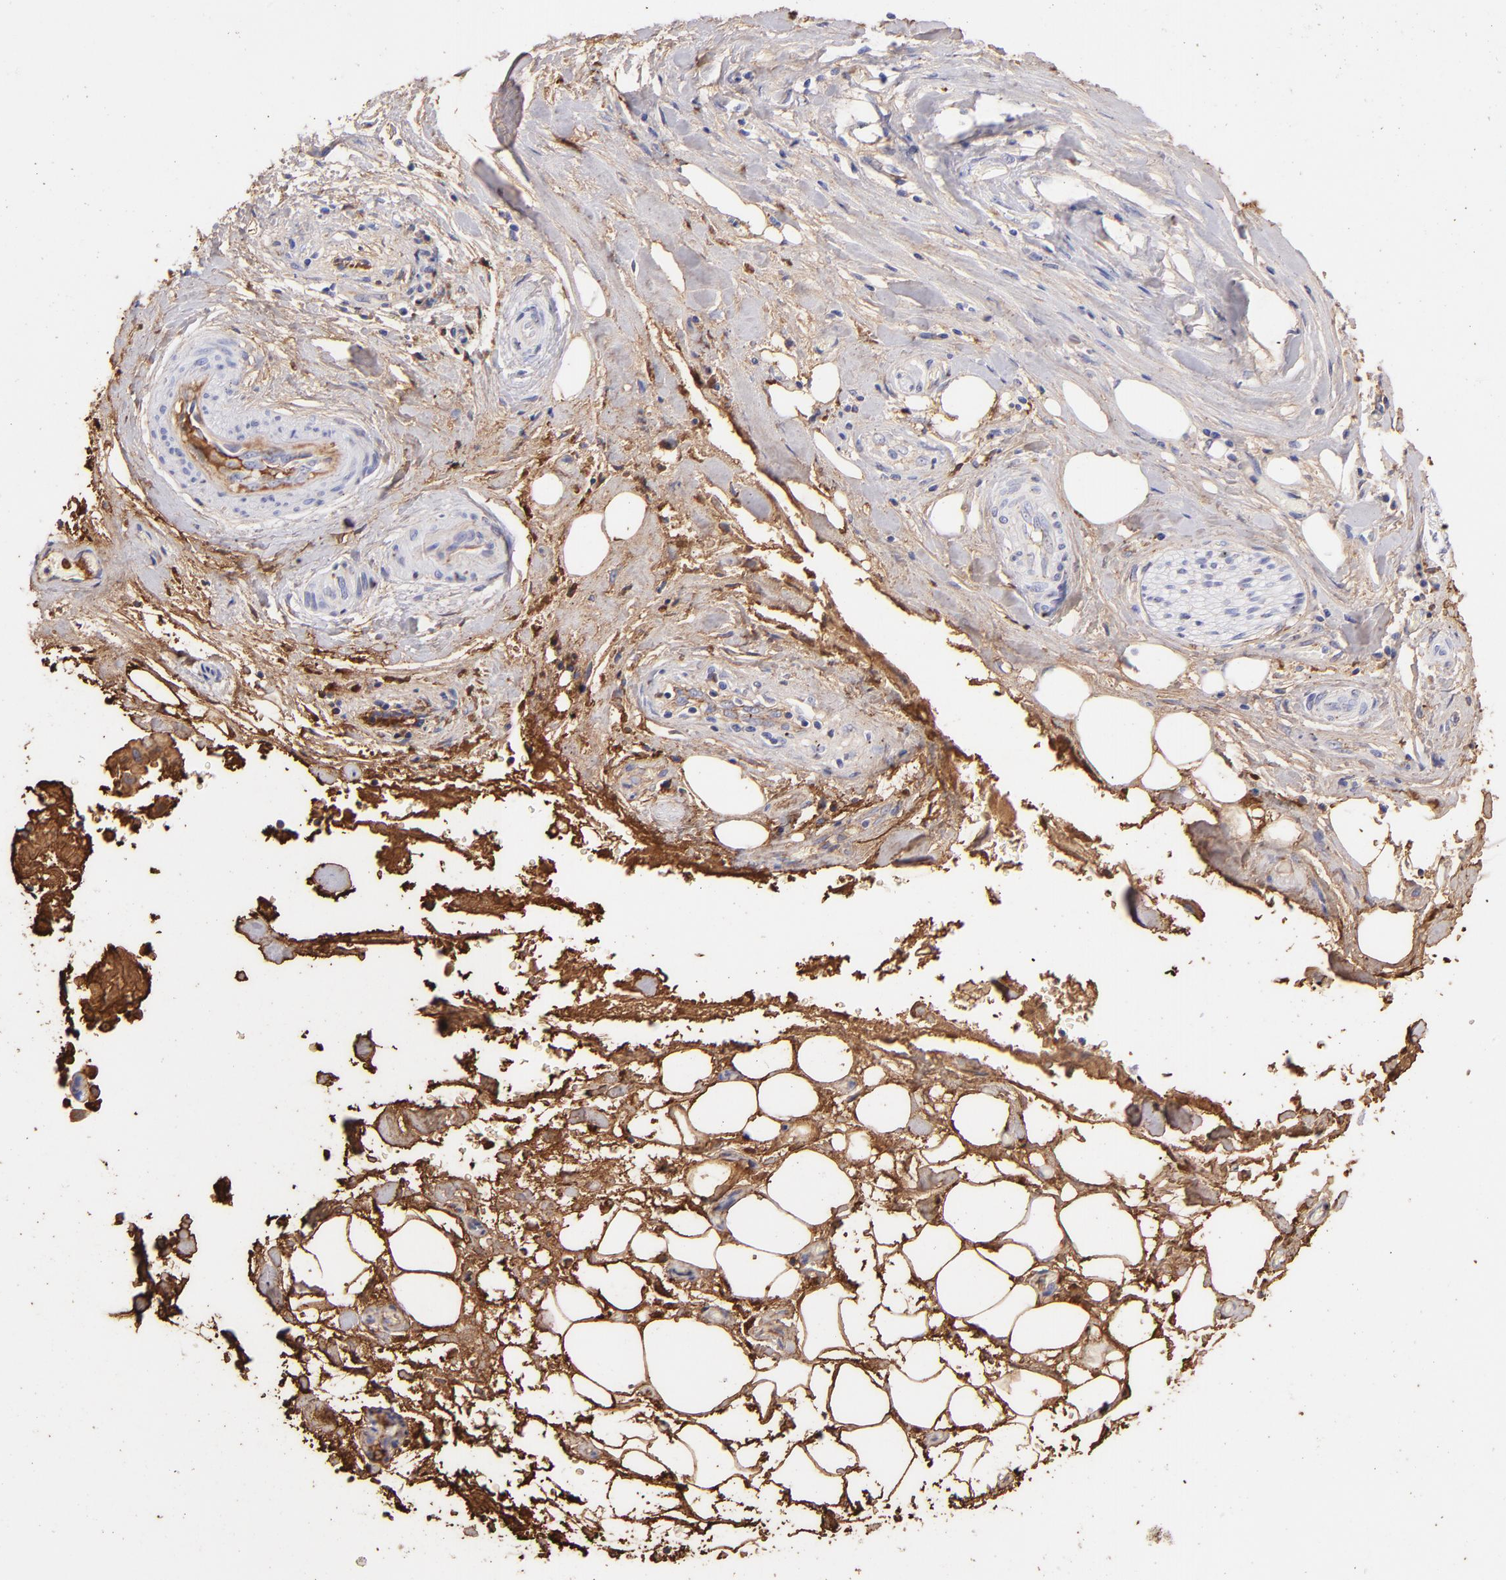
{"staining": {"intensity": "negative", "quantity": "none", "location": "none"}, "tissue": "liver cancer", "cell_type": "Tumor cells", "image_type": "cancer", "snomed": [{"axis": "morphology", "description": "Cholangiocarcinoma"}, {"axis": "topography", "description": "Liver"}], "caption": "Immunohistochemistry (IHC) photomicrograph of human cholangiocarcinoma (liver) stained for a protein (brown), which displays no staining in tumor cells.", "gene": "FGB", "patient": {"sex": "male", "age": 58}}